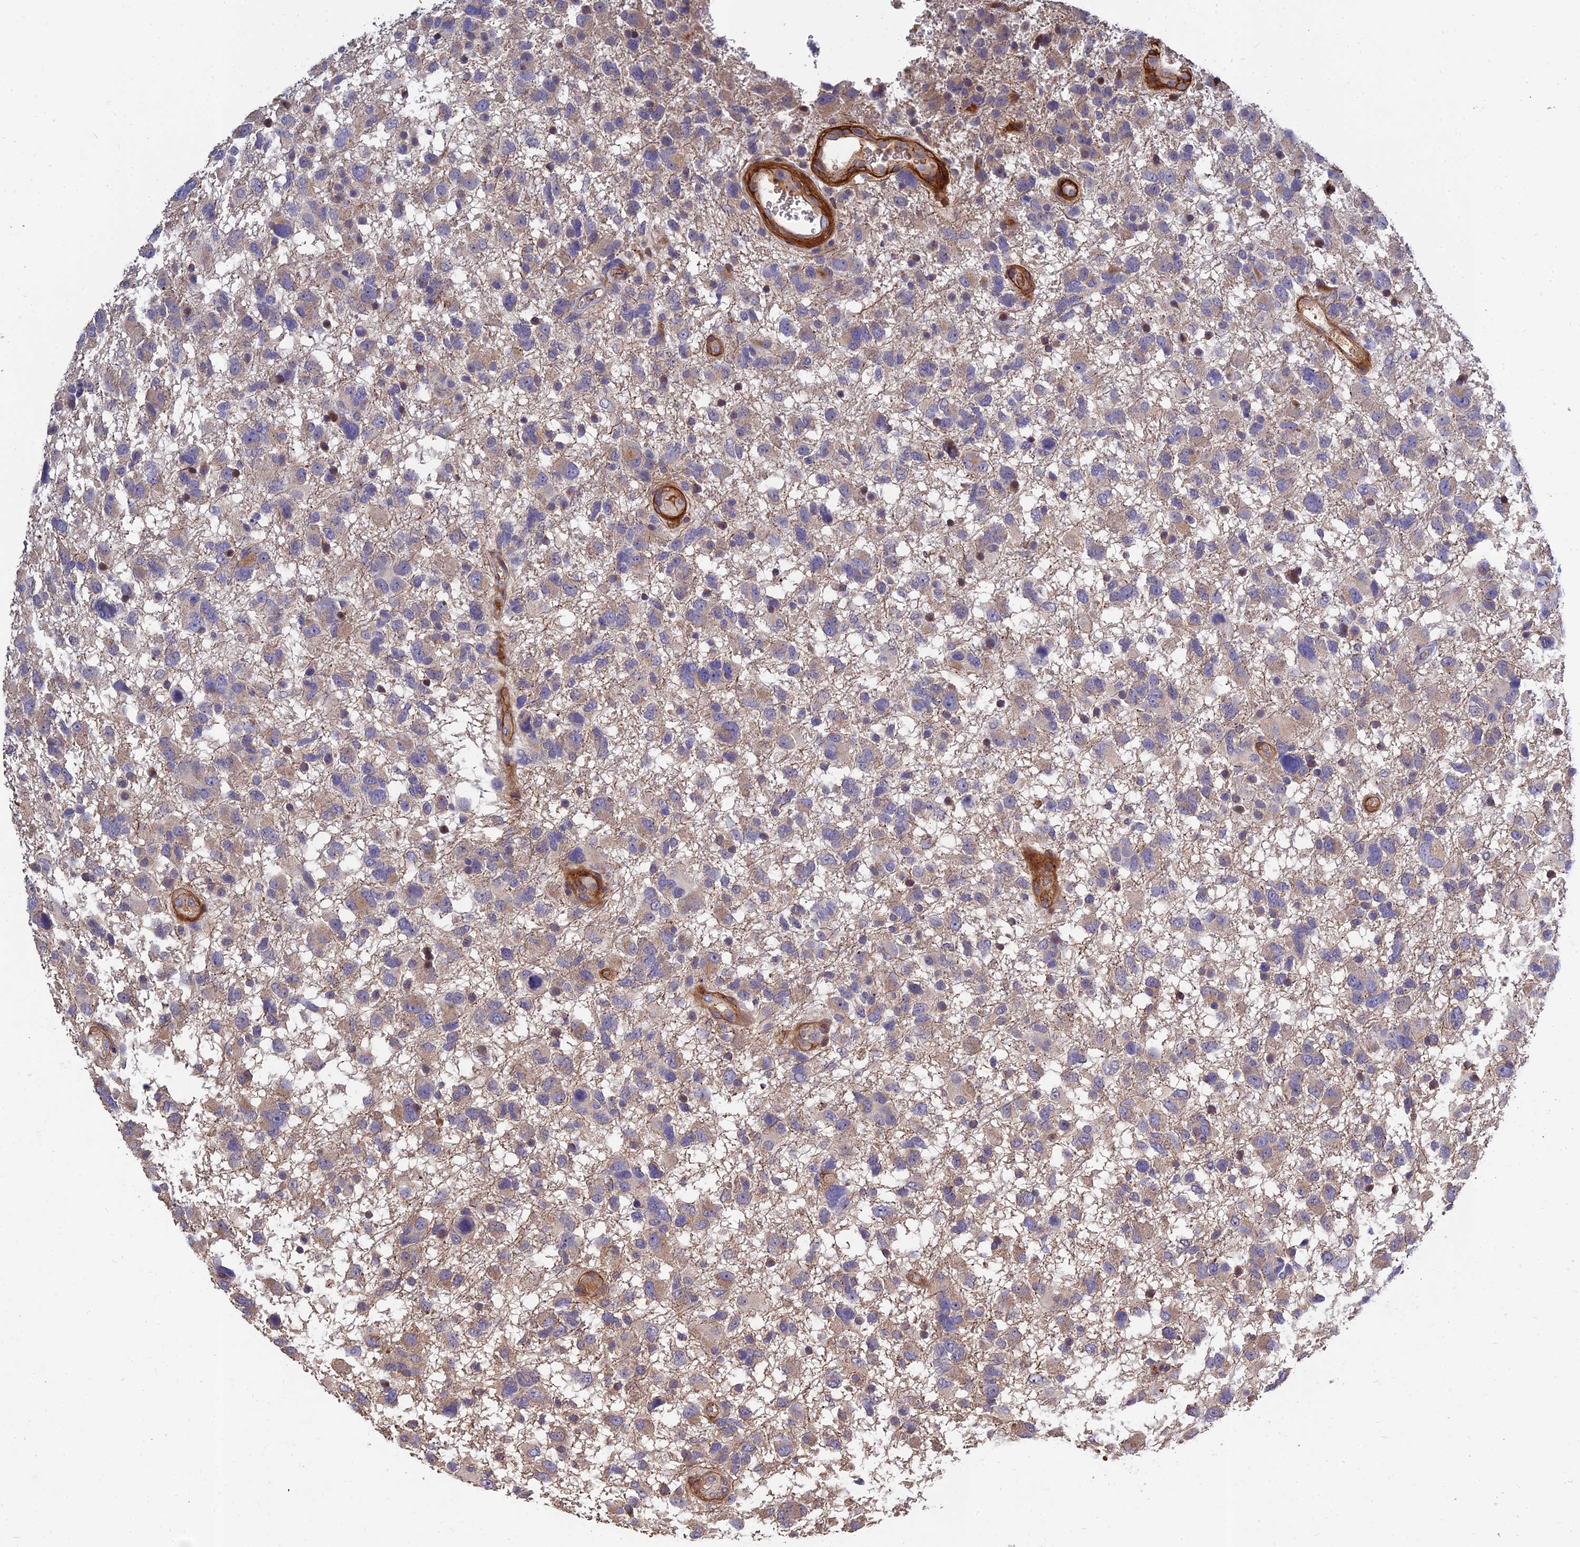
{"staining": {"intensity": "weak", "quantity": "<25%", "location": "cytoplasmic/membranous"}, "tissue": "glioma", "cell_type": "Tumor cells", "image_type": "cancer", "snomed": [{"axis": "morphology", "description": "Glioma, malignant, High grade"}, {"axis": "topography", "description": "Brain"}], "caption": "A high-resolution histopathology image shows immunohistochemistry (IHC) staining of high-grade glioma (malignant), which reveals no significant positivity in tumor cells. (DAB (3,3'-diaminobenzidine) IHC with hematoxylin counter stain).", "gene": "MRPL35", "patient": {"sex": "male", "age": 61}}